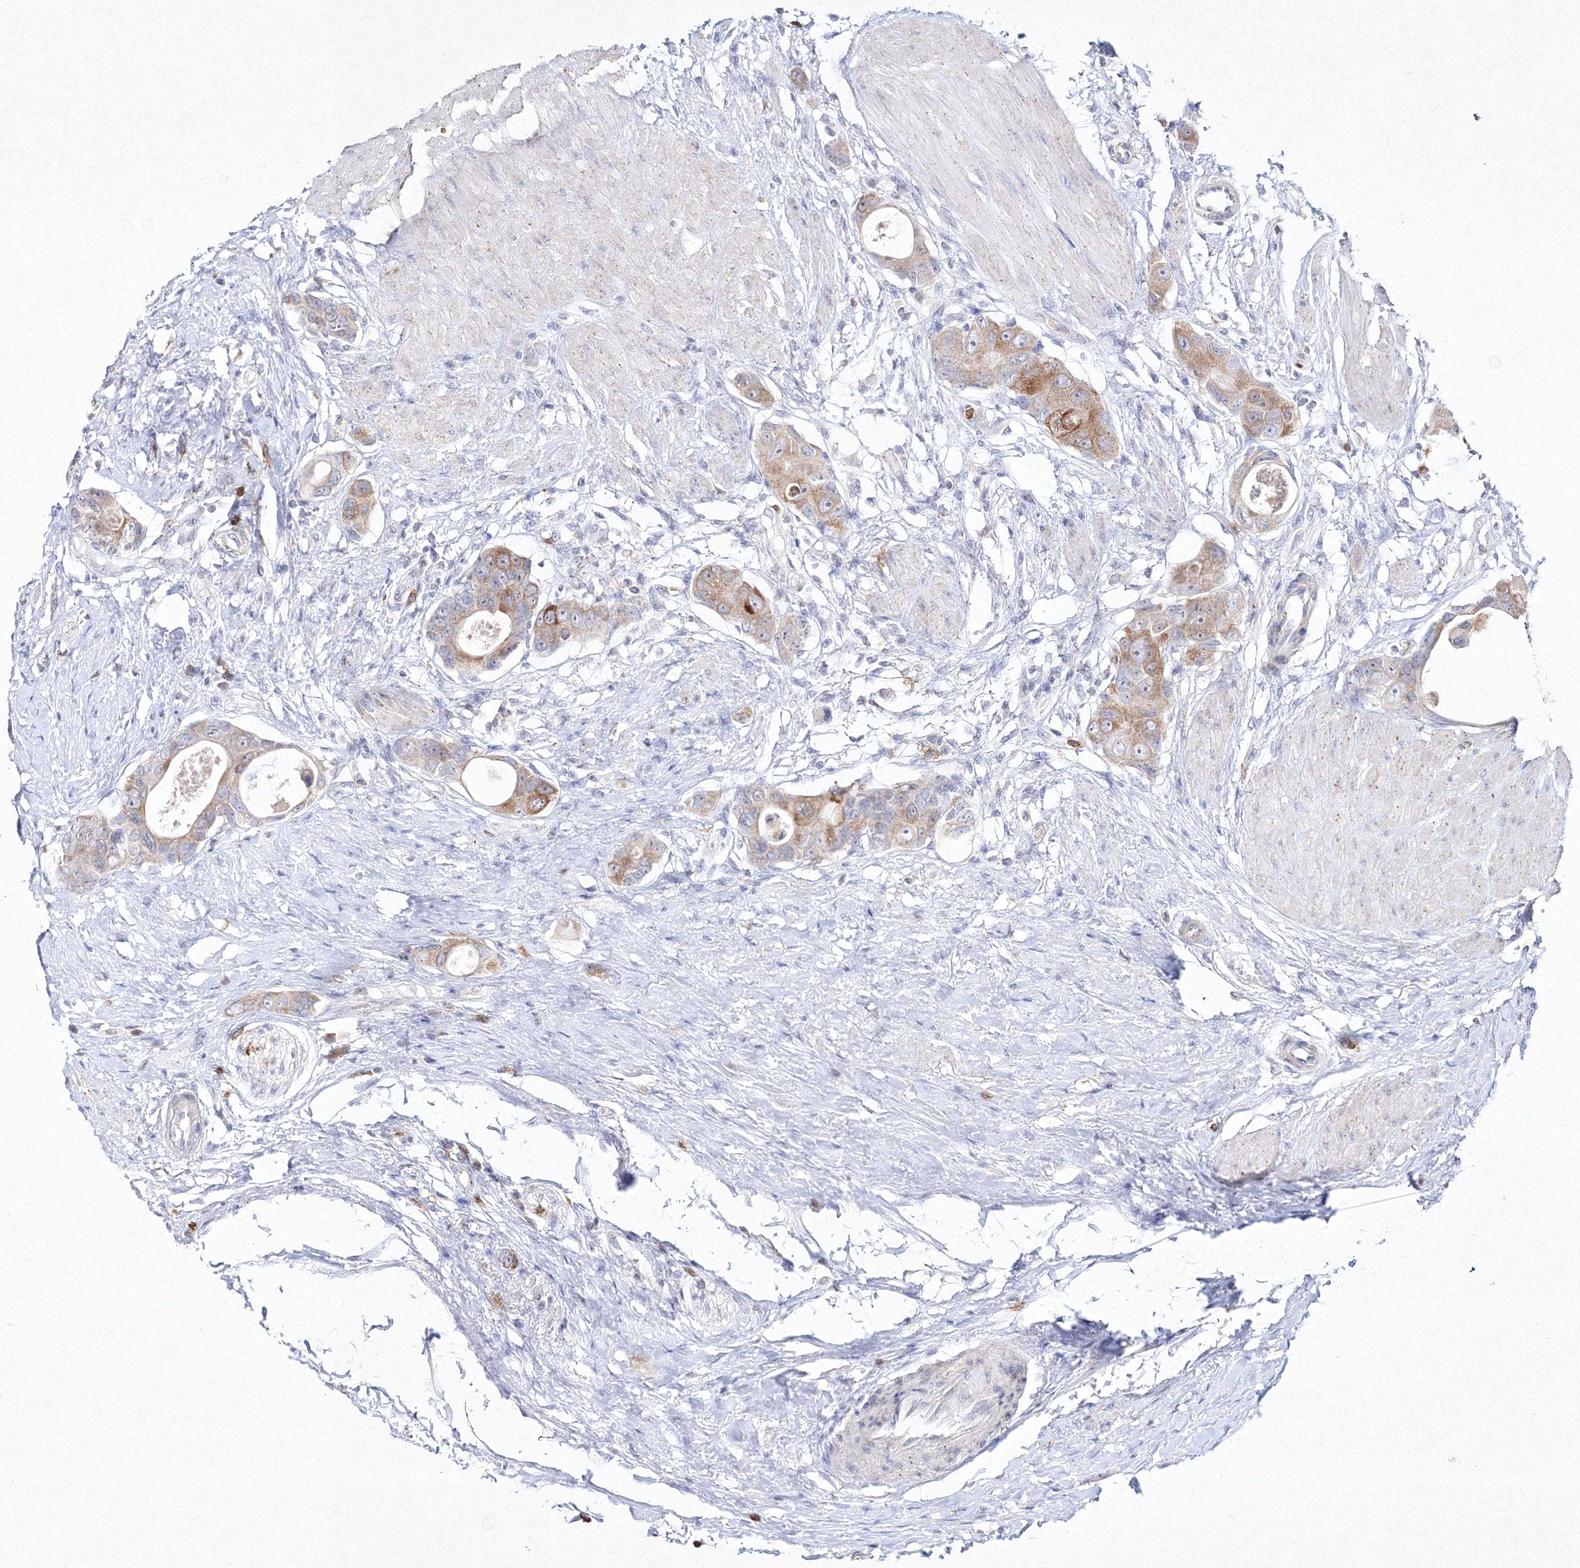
{"staining": {"intensity": "moderate", "quantity": ">75%", "location": "cytoplasmic/membranous"}, "tissue": "colorectal cancer", "cell_type": "Tumor cells", "image_type": "cancer", "snomed": [{"axis": "morphology", "description": "Adenocarcinoma, NOS"}, {"axis": "topography", "description": "Rectum"}], "caption": "Protein expression analysis of adenocarcinoma (colorectal) reveals moderate cytoplasmic/membranous positivity in about >75% of tumor cells. The protein is stained brown, and the nuclei are stained in blue (DAB (3,3'-diaminobenzidine) IHC with brightfield microscopy, high magnification).", "gene": "HCST", "patient": {"sex": "male", "age": 51}}